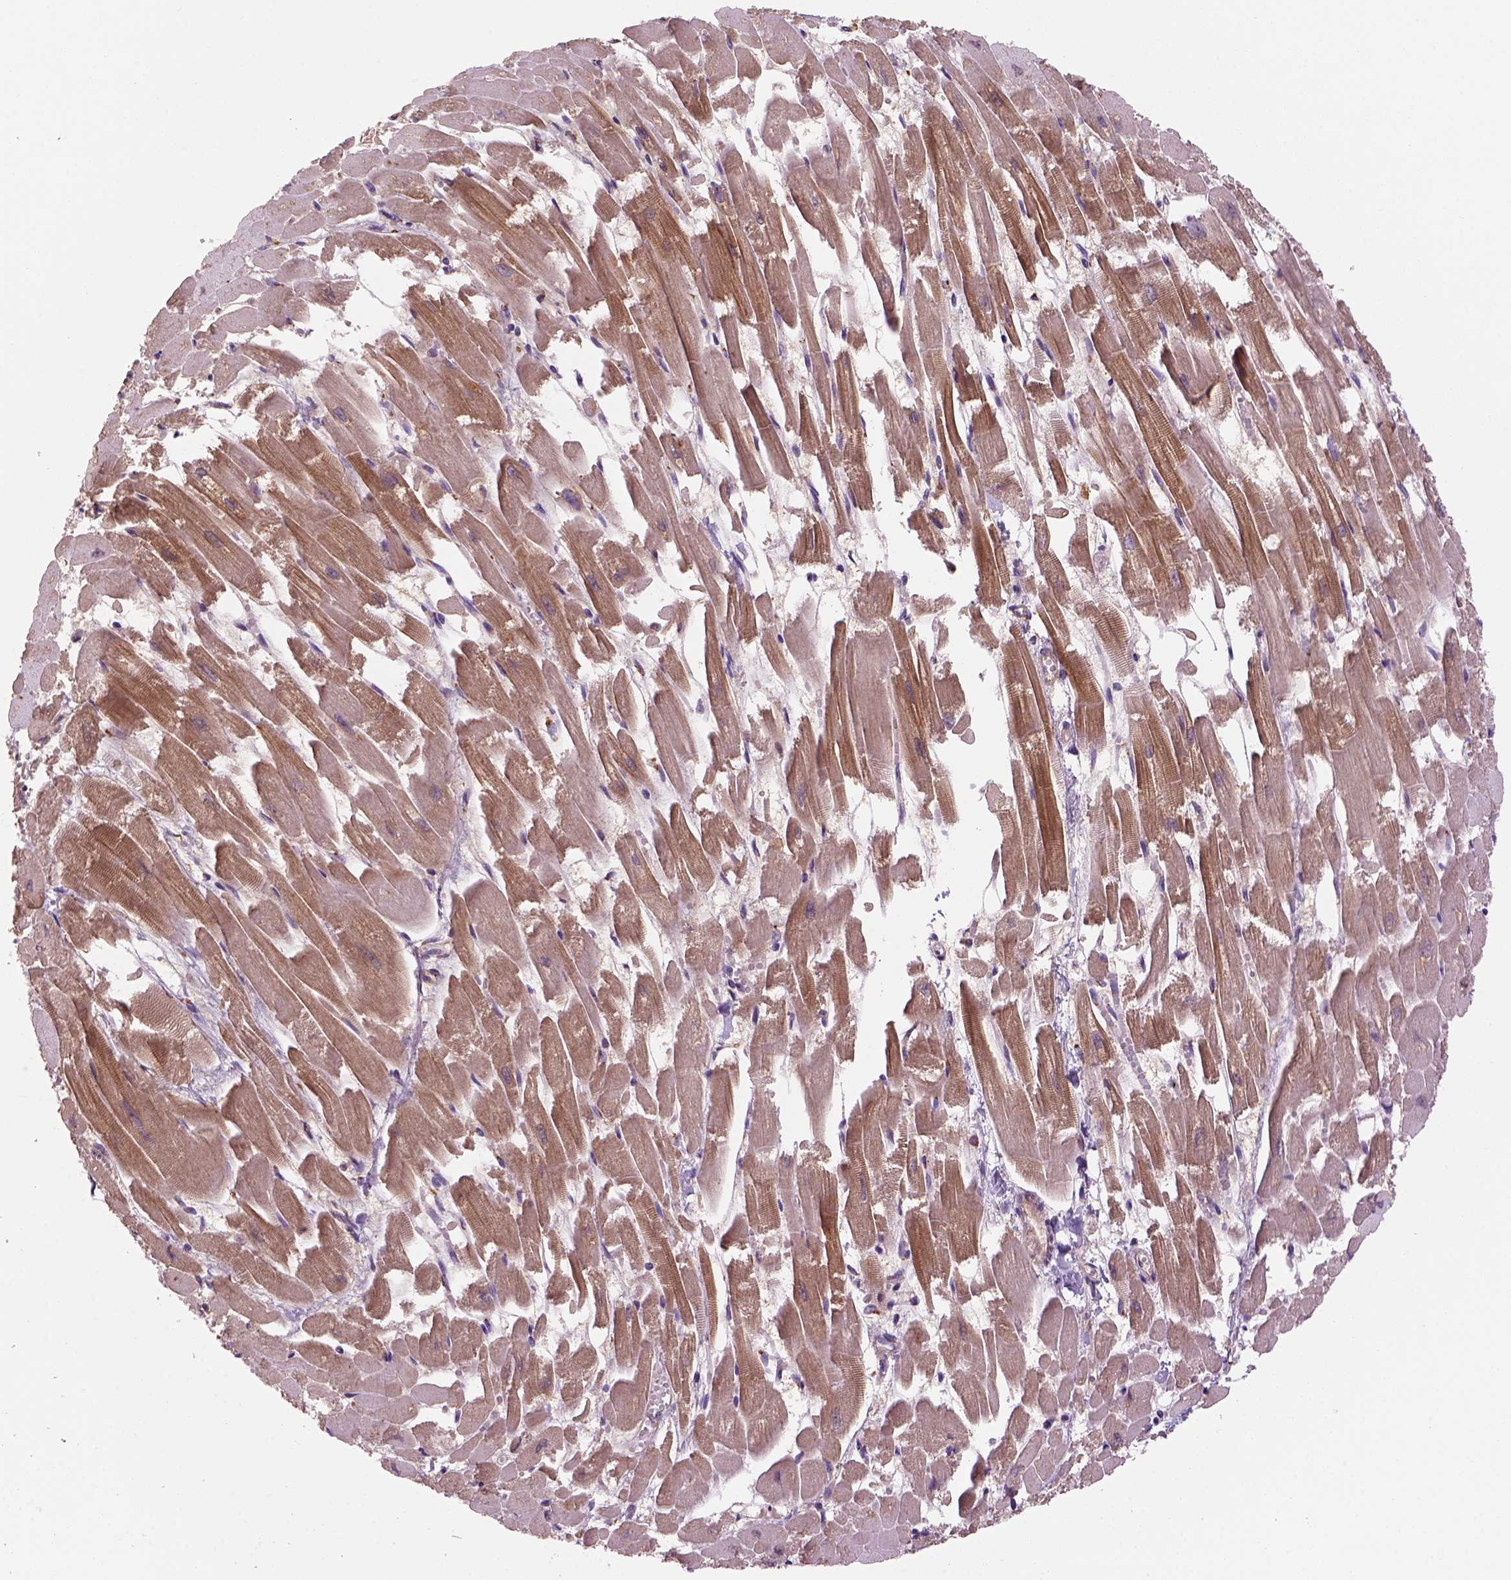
{"staining": {"intensity": "moderate", "quantity": "25%-75%", "location": "cytoplasmic/membranous"}, "tissue": "heart muscle", "cell_type": "Cardiomyocytes", "image_type": "normal", "snomed": [{"axis": "morphology", "description": "Normal tissue, NOS"}, {"axis": "topography", "description": "Heart"}], "caption": "Benign heart muscle exhibits moderate cytoplasmic/membranous positivity in about 25%-75% of cardiomyocytes, visualized by immunohistochemistry.", "gene": "WARS2", "patient": {"sex": "female", "age": 52}}